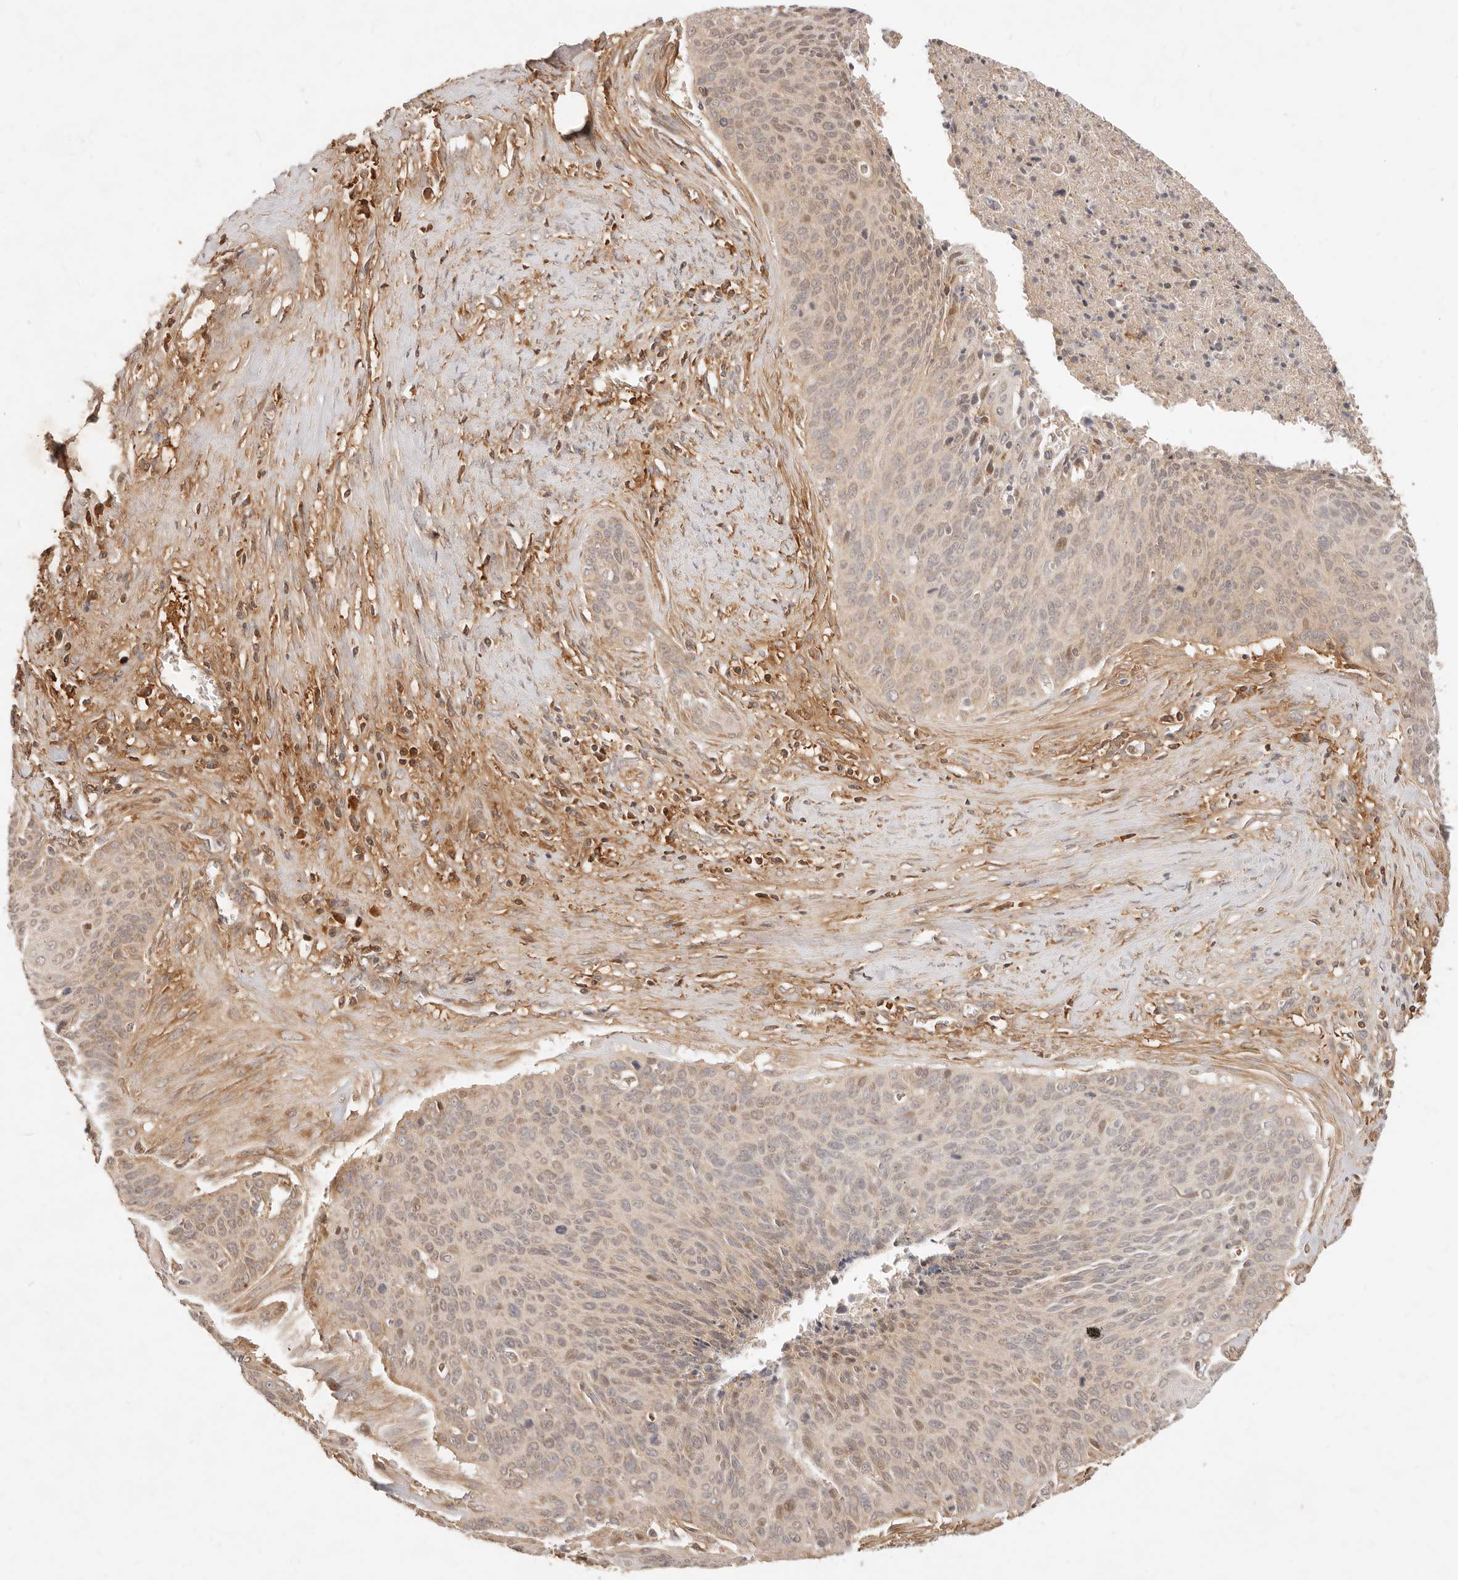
{"staining": {"intensity": "weak", "quantity": "25%-75%", "location": "cytoplasmic/membranous"}, "tissue": "cervical cancer", "cell_type": "Tumor cells", "image_type": "cancer", "snomed": [{"axis": "morphology", "description": "Squamous cell carcinoma, NOS"}, {"axis": "topography", "description": "Cervix"}], "caption": "A brown stain highlights weak cytoplasmic/membranous staining of a protein in cervical squamous cell carcinoma tumor cells.", "gene": "UBXN10", "patient": {"sex": "female", "age": 55}}